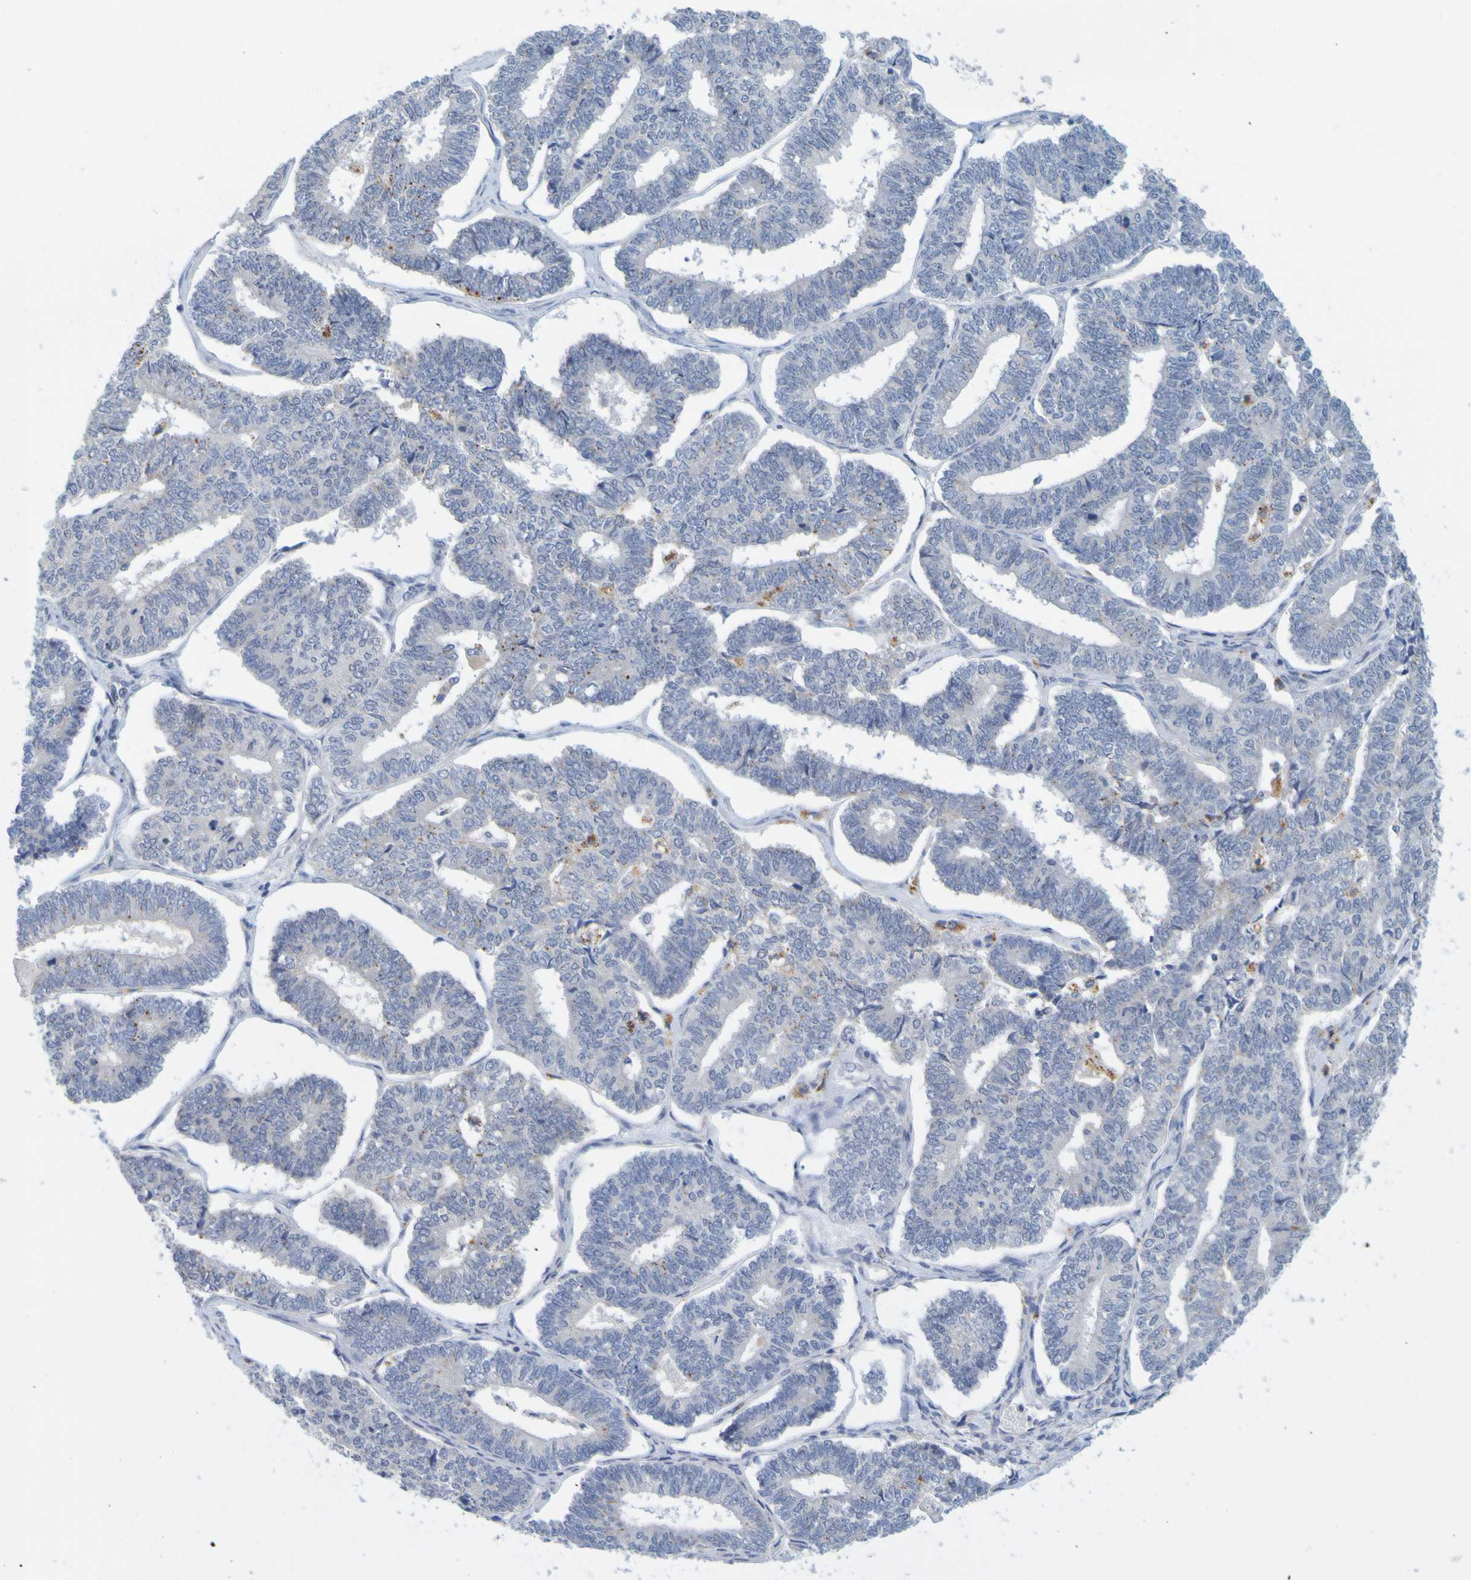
{"staining": {"intensity": "negative", "quantity": "none", "location": "none"}, "tissue": "endometrial cancer", "cell_type": "Tumor cells", "image_type": "cancer", "snomed": [{"axis": "morphology", "description": "Adenocarcinoma, NOS"}, {"axis": "topography", "description": "Endometrium"}], "caption": "Immunohistochemistry photomicrograph of endometrial cancer stained for a protein (brown), which exhibits no staining in tumor cells. Nuclei are stained in blue.", "gene": "ENDOU", "patient": {"sex": "female", "age": 70}}